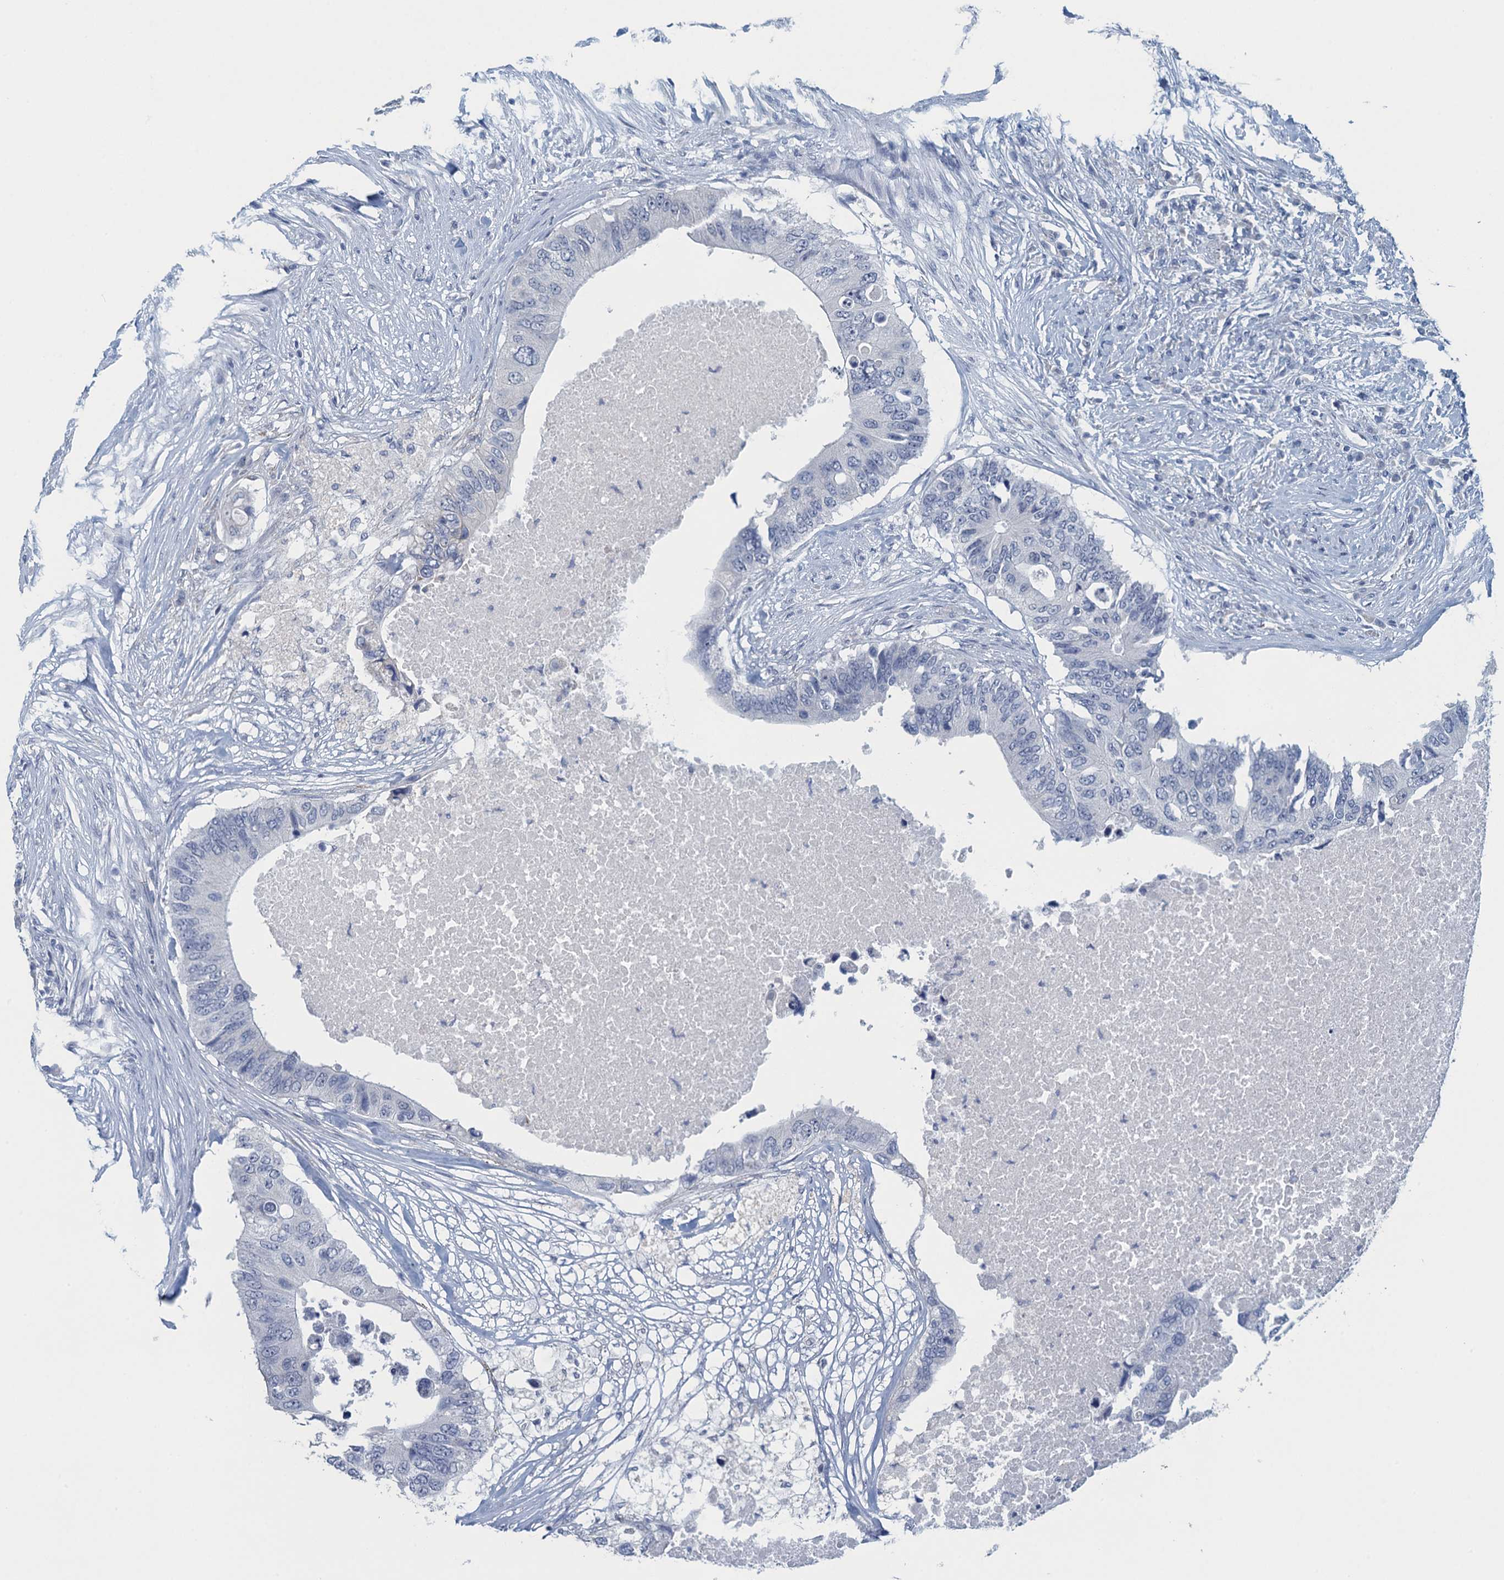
{"staining": {"intensity": "negative", "quantity": "none", "location": "none"}, "tissue": "colorectal cancer", "cell_type": "Tumor cells", "image_type": "cancer", "snomed": [{"axis": "morphology", "description": "Adenocarcinoma, NOS"}, {"axis": "topography", "description": "Colon"}], "caption": "DAB immunohistochemical staining of human colorectal adenocarcinoma demonstrates no significant staining in tumor cells.", "gene": "TTLL9", "patient": {"sex": "male", "age": 71}}